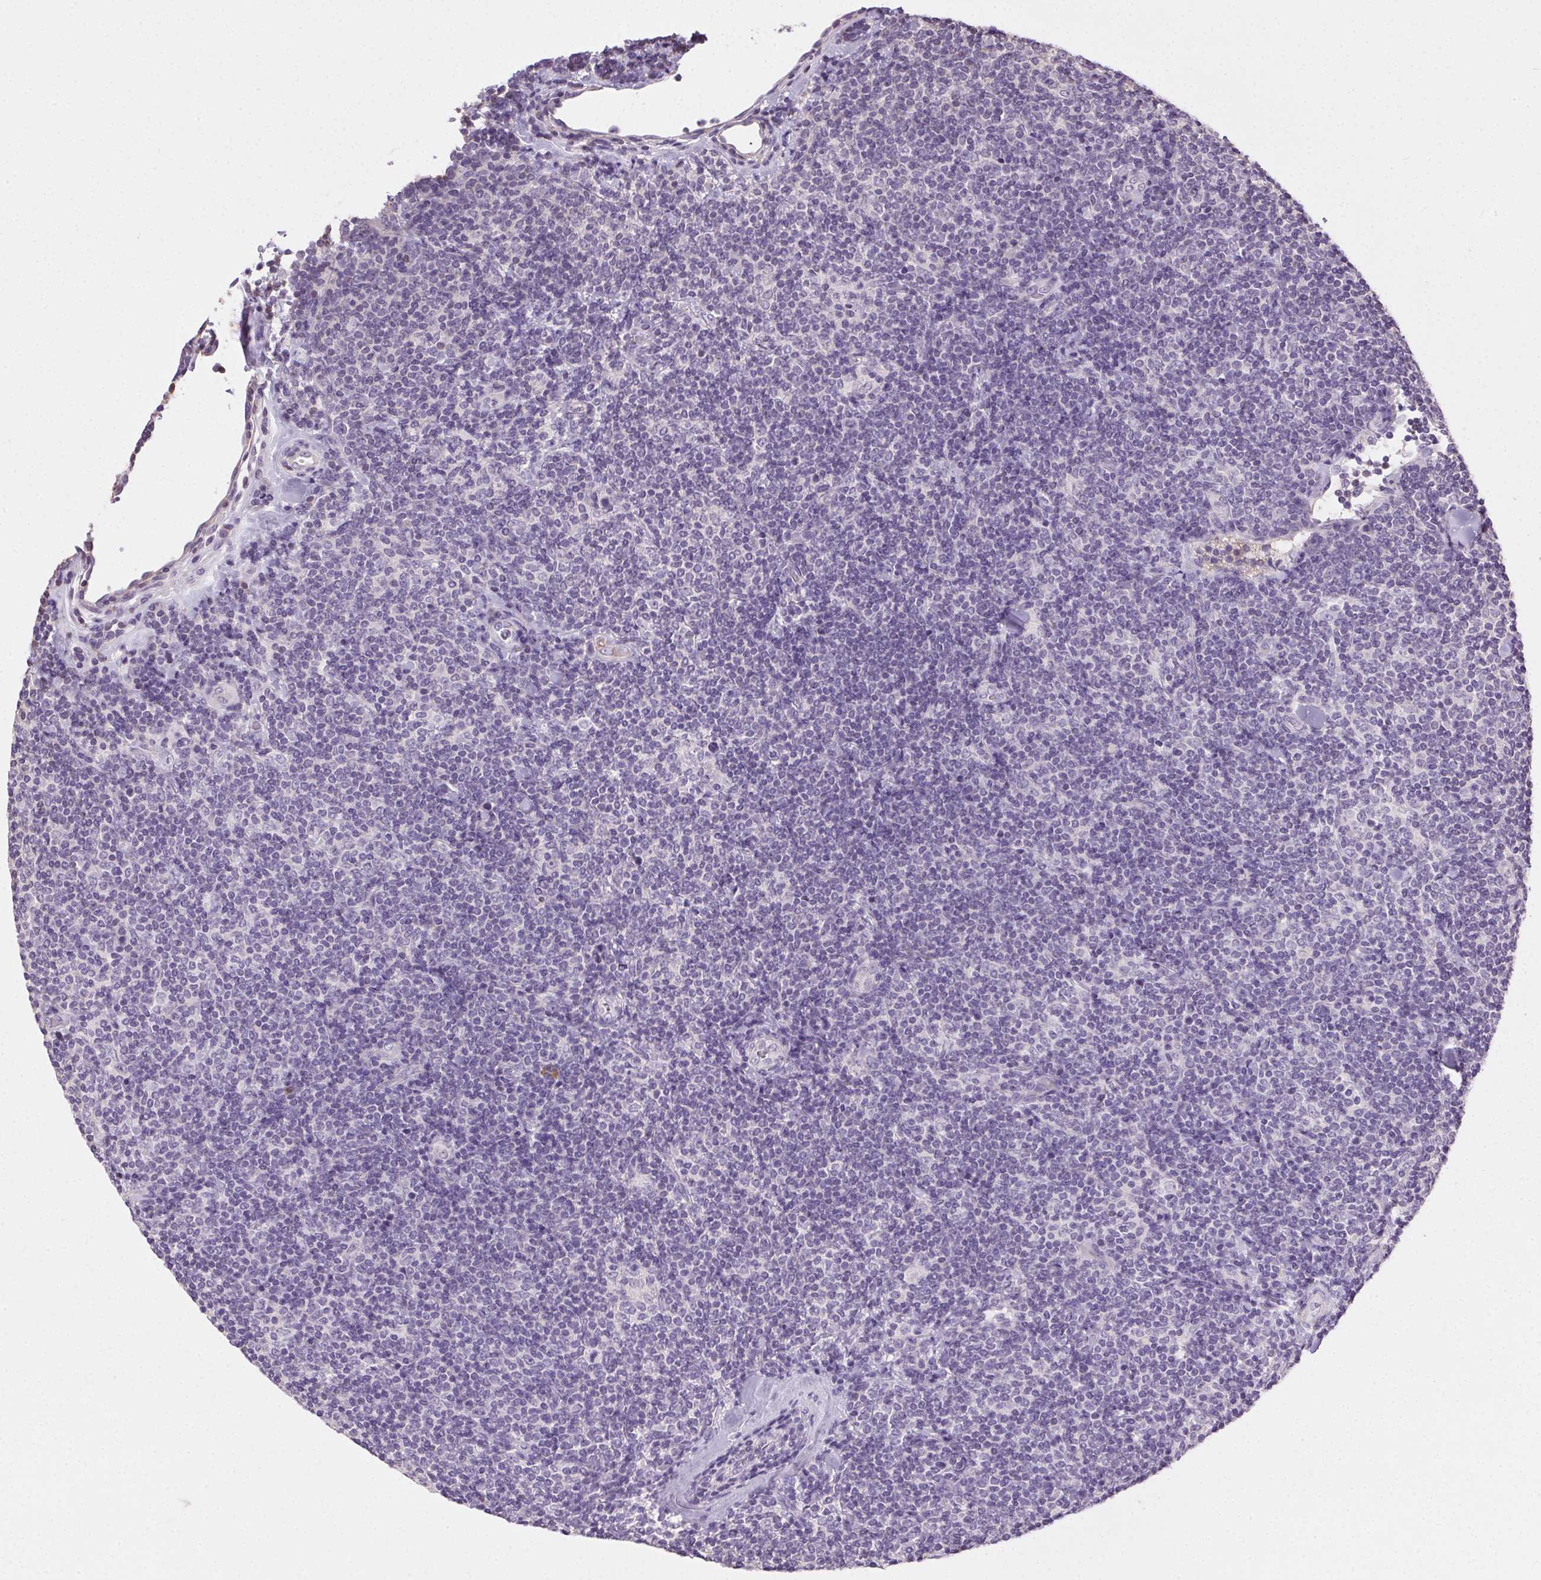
{"staining": {"intensity": "negative", "quantity": "none", "location": "none"}, "tissue": "lymphoma", "cell_type": "Tumor cells", "image_type": "cancer", "snomed": [{"axis": "morphology", "description": "Malignant lymphoma, non-Hodgkin's type, Low grade"}, {"axis": "topography", "description": "Lymph node"}], "caption": "There is no significant staining in tumor cells of lymphoma. Nuclei are stained in blue.", "gene": "SYCE2", "patient": {"sex": "female", "age": 56}}